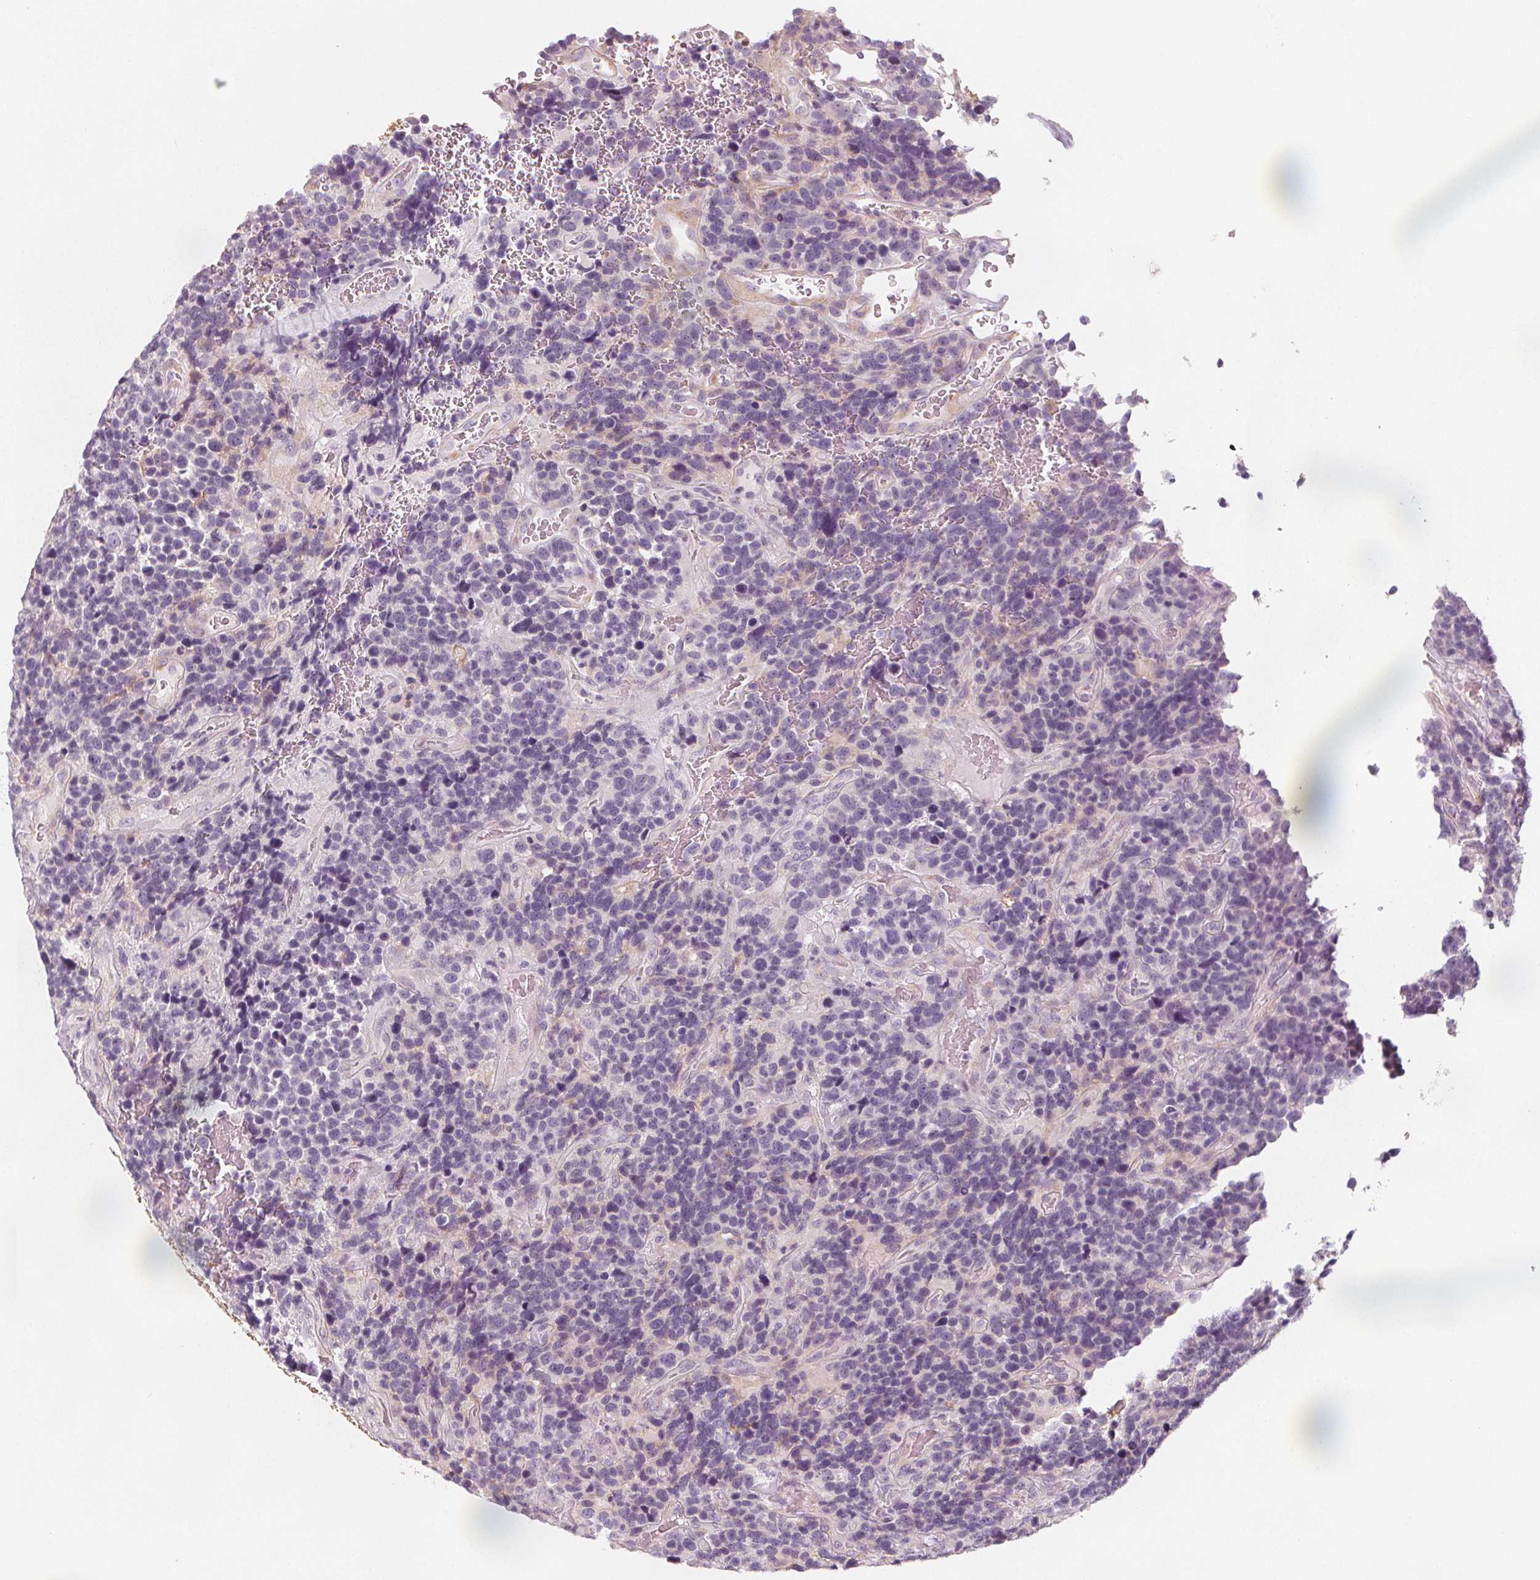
{"staining": {"intensity": "negative", "quantity": "none", "location": "none"}, "tissue": "glioma", "cell_type": "Tumor cells", "image_type": "cancer", "snomed": [{"axis": "morphology", "description": "Glioma, malignant, High grade"}, {"axis": "topography", "description": "Brain"}], "caption": "This is a image of immunohistochemistry (IHC) staining of glioma, which shows no positivity in tumor cells.", "gene": "MAP1A", "patient": {"sex": "male", "age": 33}}